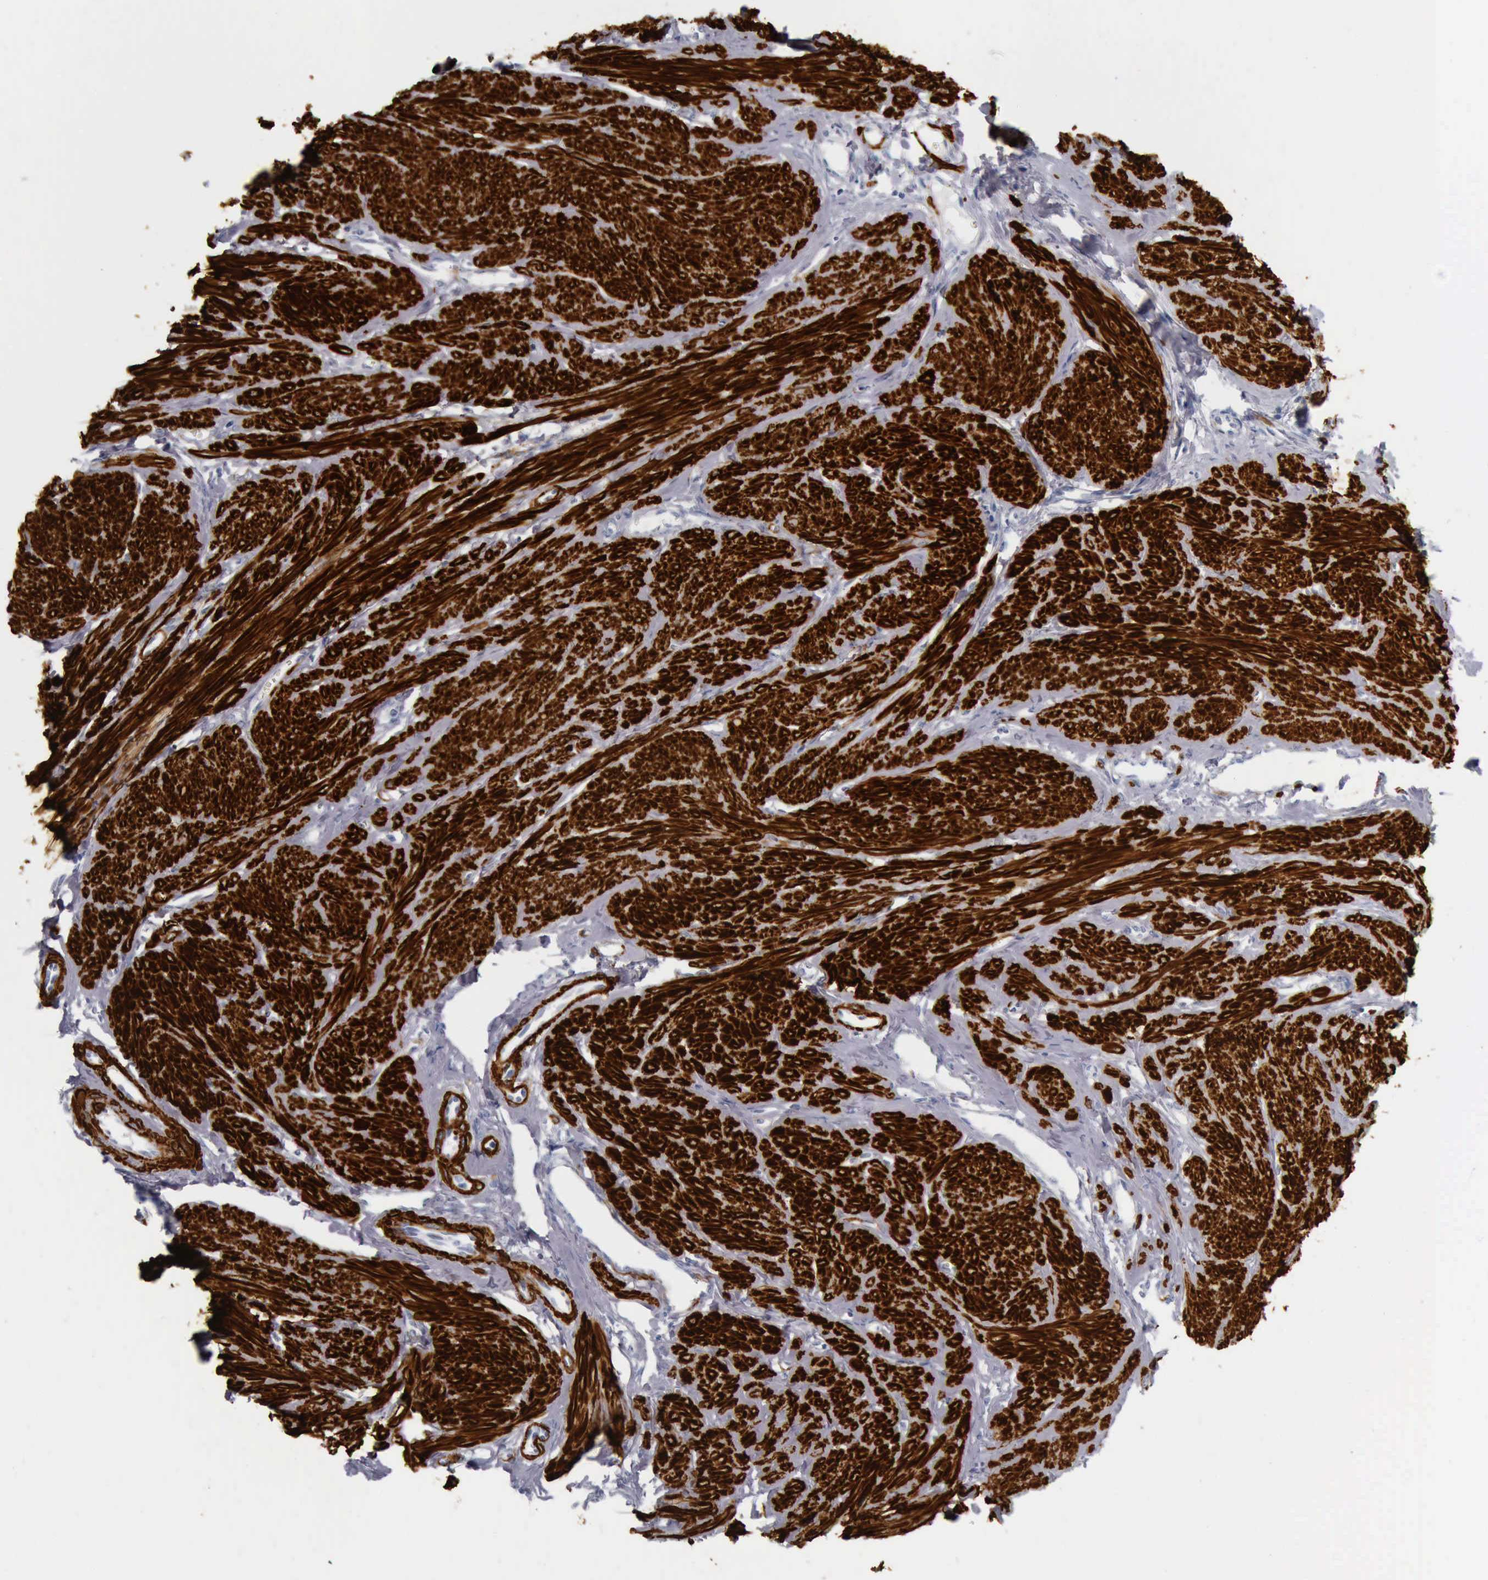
{"staining": {"intensity": "strong", "quantity": ">75%", "location": "cytoplasmic/membranous,nuclear"}, "tissue": "smooth muscle", "cell_type": "Smooth muscle cells", "image_type": "normal", "snomed": [{"axis": "morphology", "description": "Normal tissue, NOS"}, {"axis": "topography", "description": "Uterus"}], "caption": "This is a micrograph of IHC staining of unremarkable smooth muscle, which shows strong staining in the cytoplasmic/membranous,nuclear of smooth muscle cells.", "gene": "CALD1", "patient": {"sex": "female", "age": 45}}